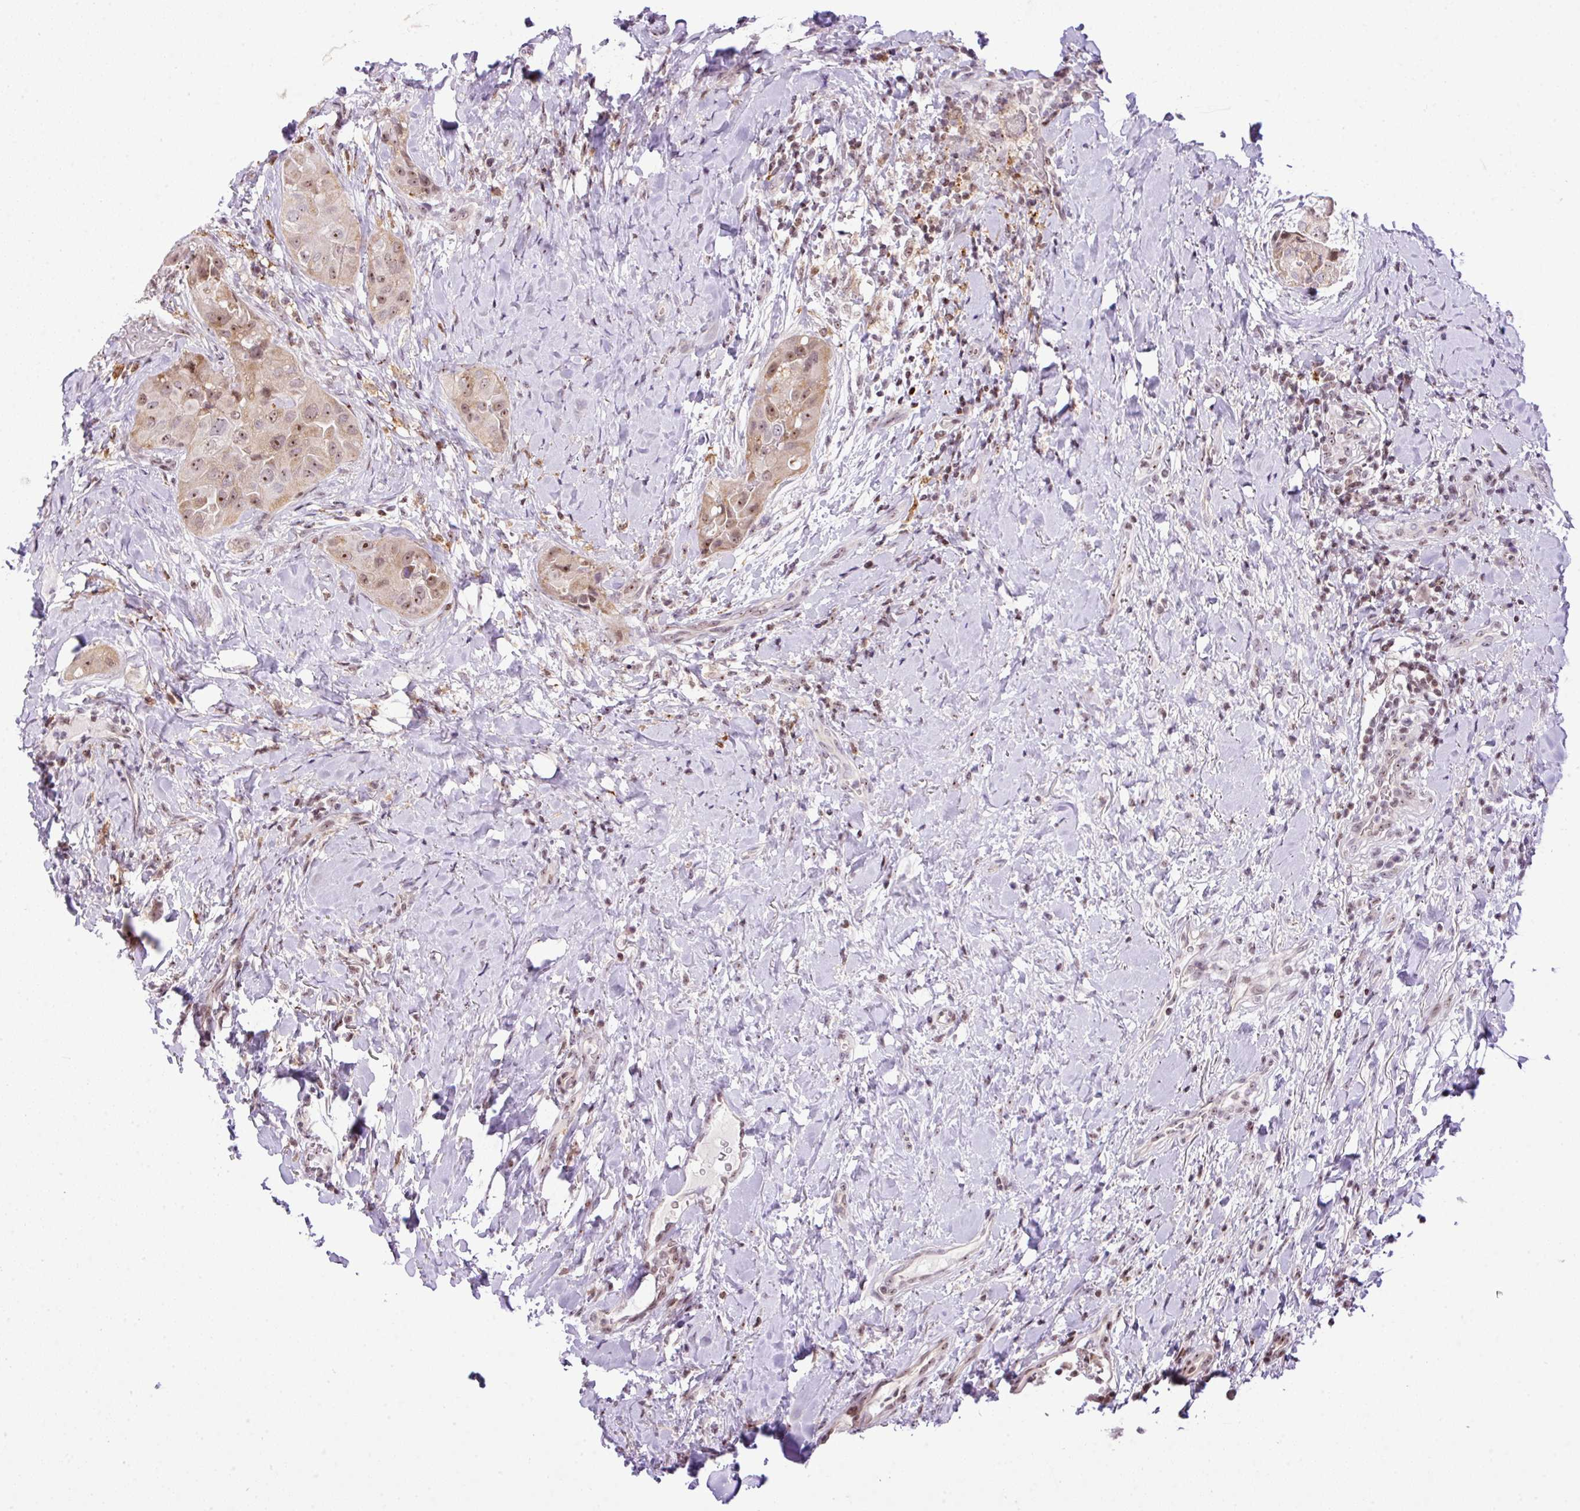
{"staining": {"intensity": "moderate", "quantity": ">75%", "location": "cytoplasmic/membranous,nuclear"}, "tissue": "thyroid cancer", "cell_type": "Tumor cells", "image_type": "cancer", "snomed": [{"axis": "morphology", "description": "Normal tissue, NOS"}, {"axis": "morphology", "description": "Papillary adenocarcinoma, NOS"}, {"axis": "topography", "description": "Thyroid gland"}], "caption": "Human thyroid cancer (papillary adenocarcinoma) stained for a protein (brown) exhibits moderate cytoplasmic/membranous and nuclear positive expression in approximately >75% of tumor cells.", "gene": "CCDC137", "patient": {"sex": "female", "age": 59}}